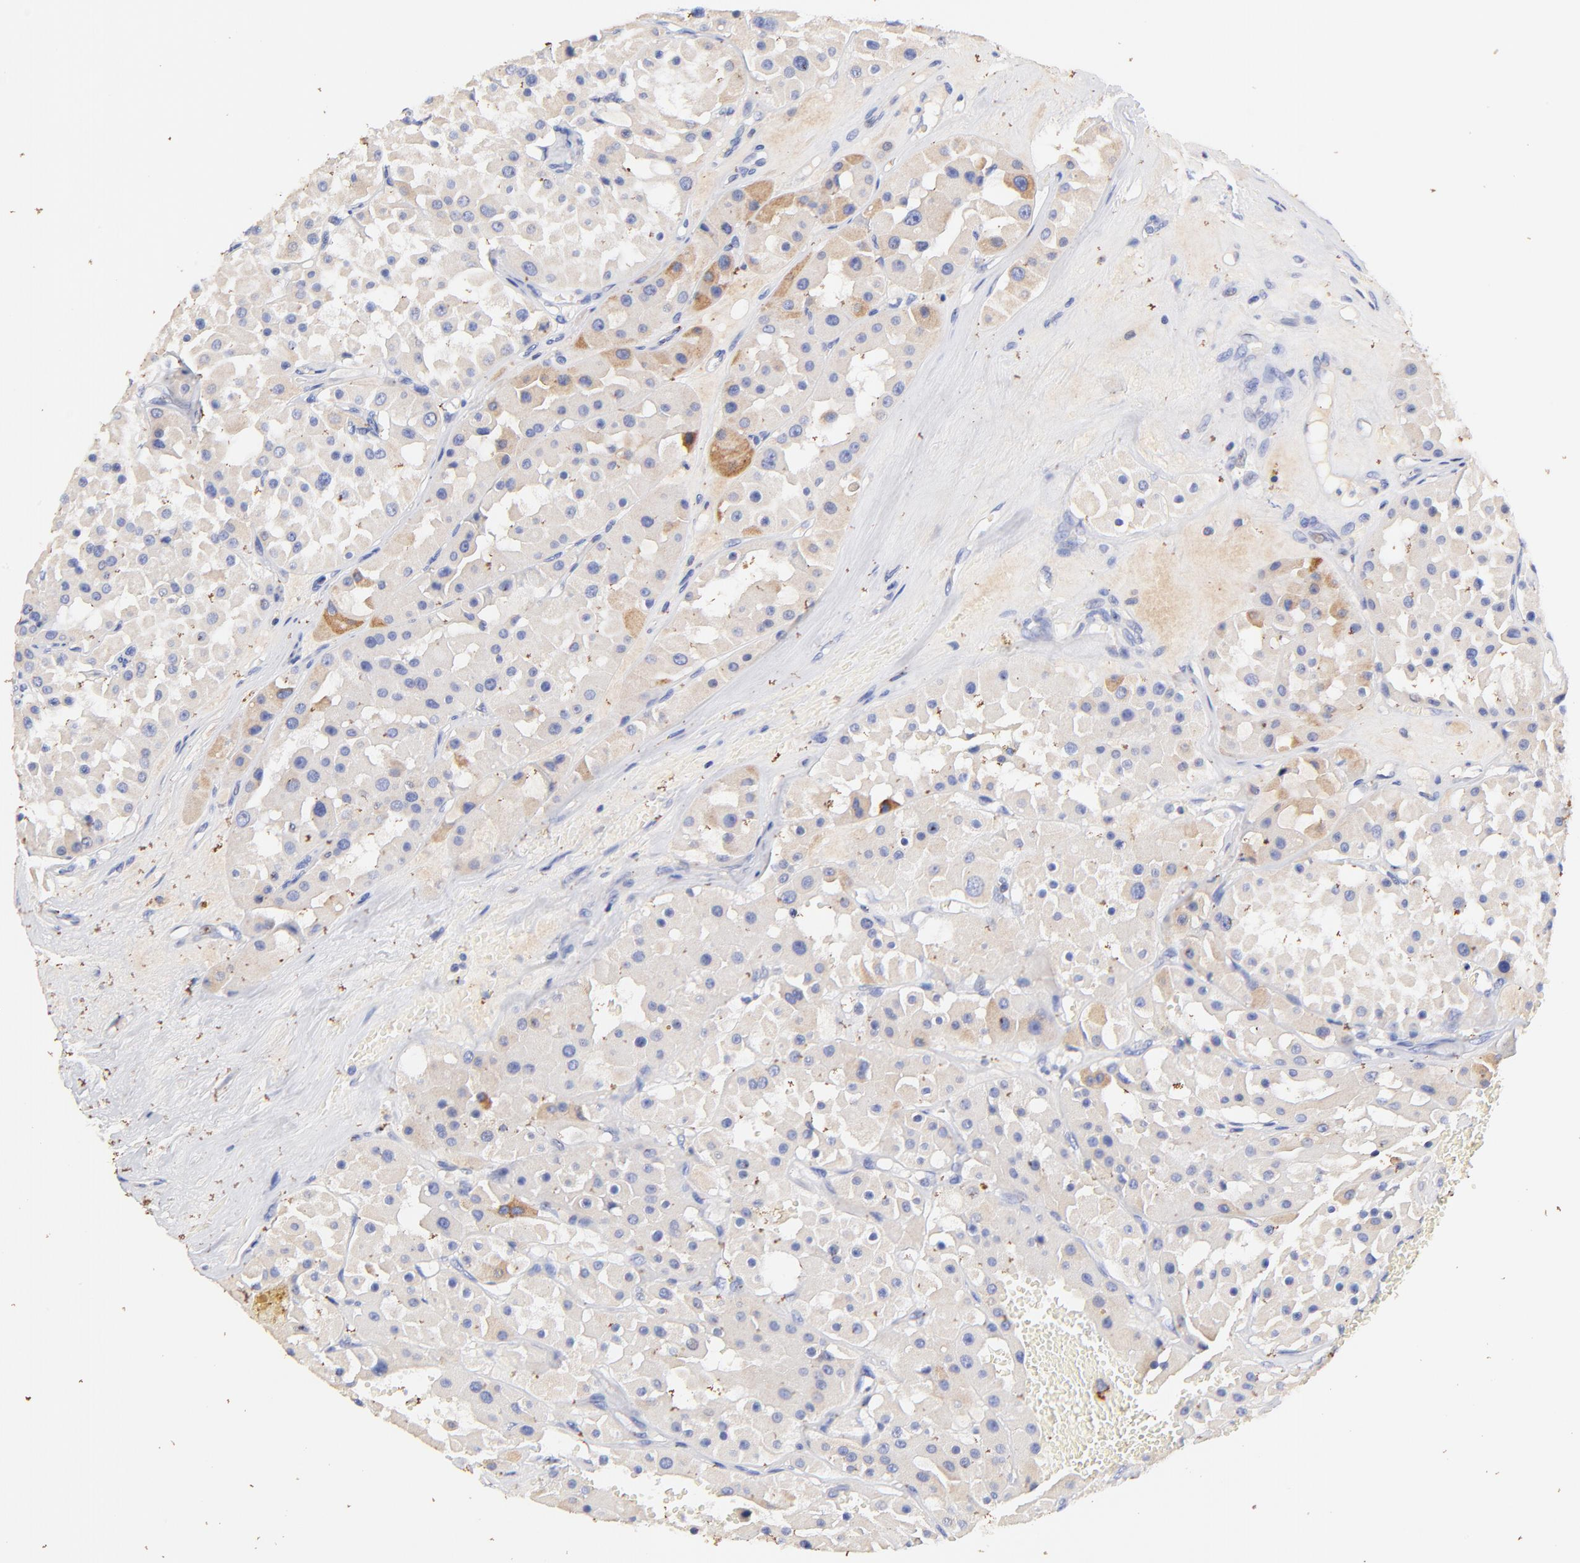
{"staining": {"intensity": "moderate", "quantity": "<25%", "location": "cytoplasmic/membranous"}, "tissue": "renal cancer", "cell_type": "Tumor cells", "image_type": "cancer", "snomed": [{"axis": "morphology", "description": "Adenocarcinoma, uncertain malignant potential"}, {"axis": "topography", "description": "Kidney"}], "caption": "Immunohistochemical staining of human renal adenocarcinoma,  uncertain malignant potential shows low levels of moderate cytoplasmic/membranous protein expression in about <25% of tumor cells. (DAB IHC with brightfield microscopy, high magnification).", "gene": "IGLV7-43", "patient": {"sex": "male", "age": 63}}